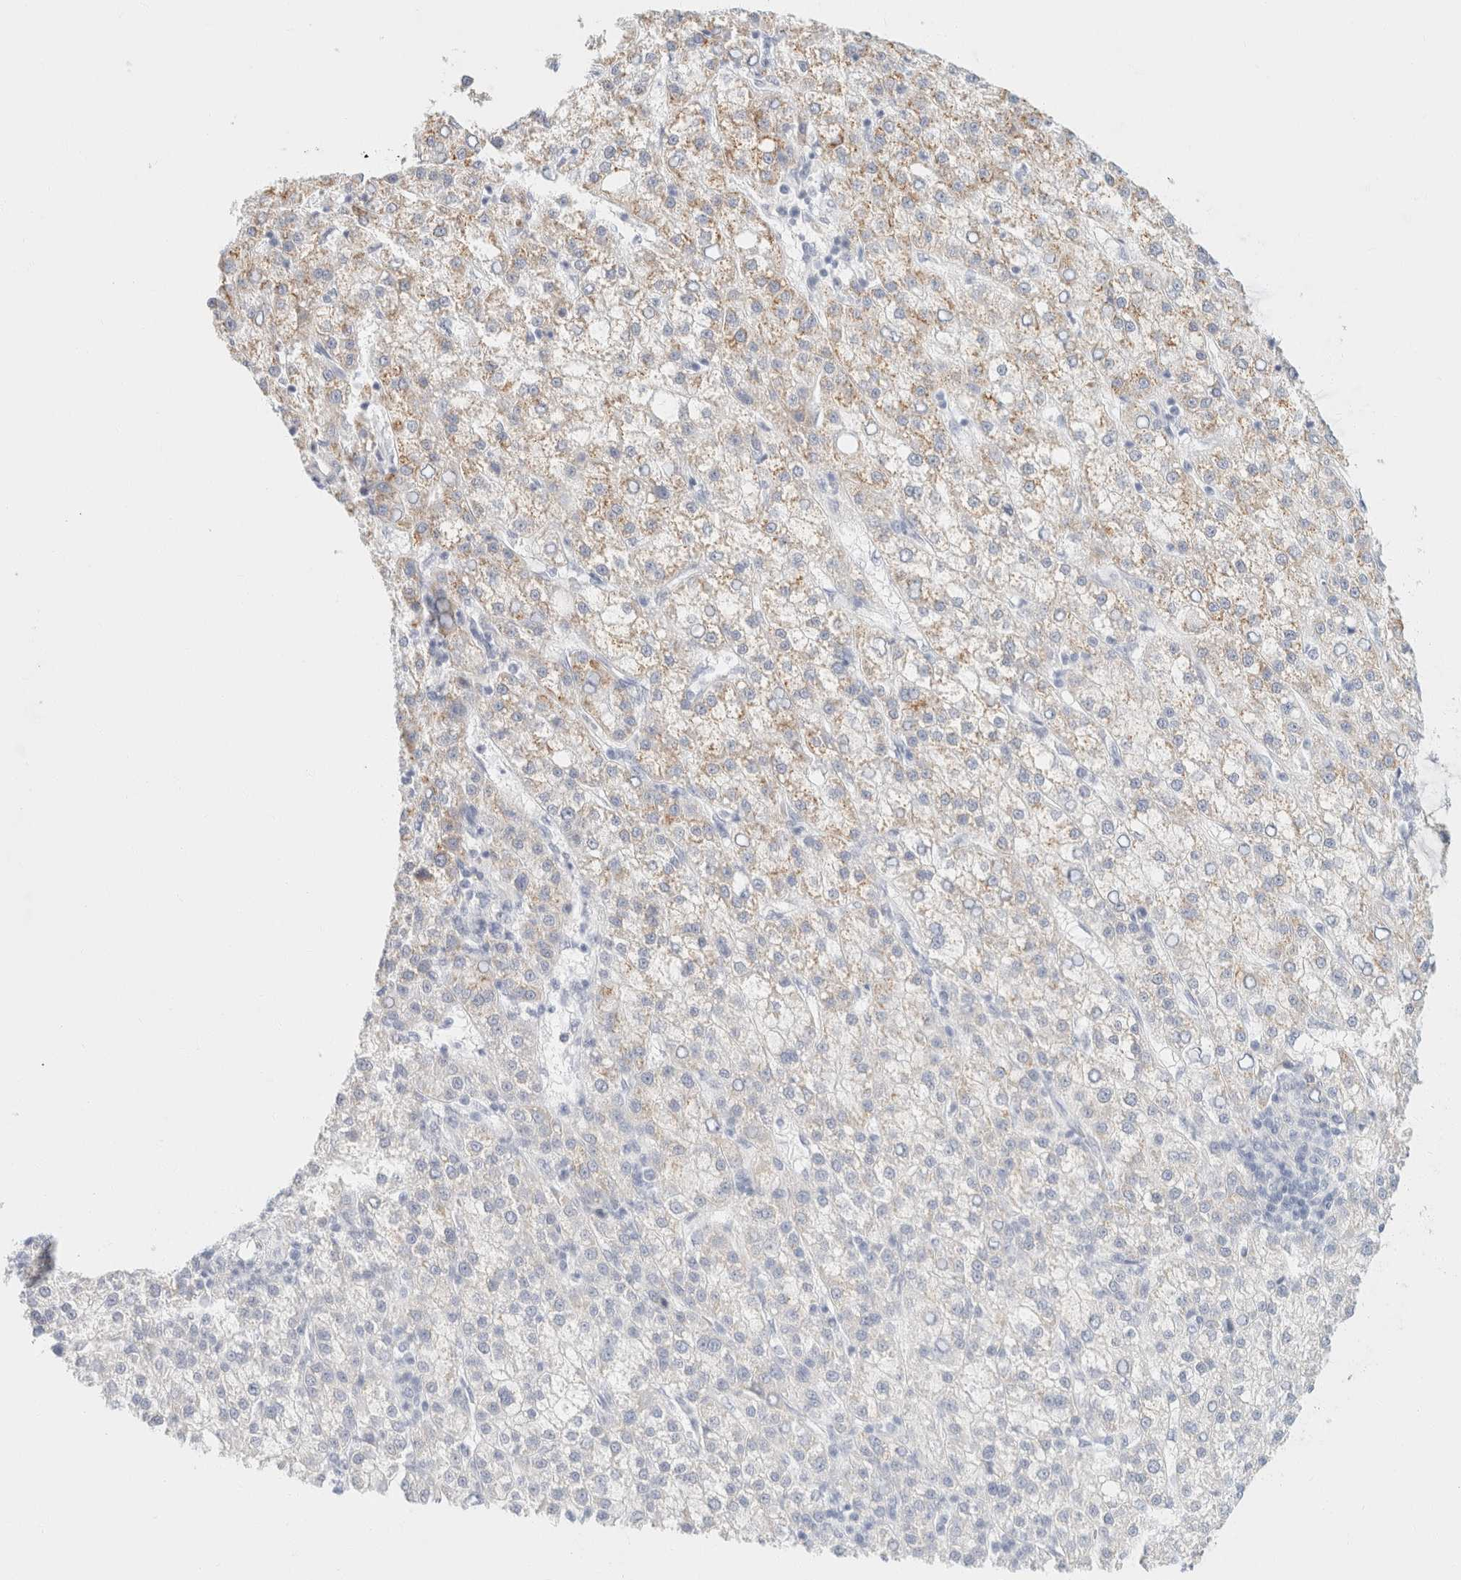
{"staining": {"intensity": "weak", "quantity": "25%-75%", "location": "cytoplasmic/membranous"}, "tissue": "liver cancer", "cell_type": "Tumor cells", "image_type": "cancer", "snomed": [{"axis": "morphology", "description": "Carcinoma, Hepatocellular, NOS"}, {"axis": "topography", "description": "Liver"}], "caption": "Liver cancer stained with immunohistochemistry (IHC) shows weak cytoplasmic/membranous positivity in approximately 25%-75% of tumor cells. (DAB (3,3'-diaminobenzidine) = brown stain, brightfield microscopy at high magnification).", "gene": "KRT20", "patient": {"sex": "female", "age": 58}}